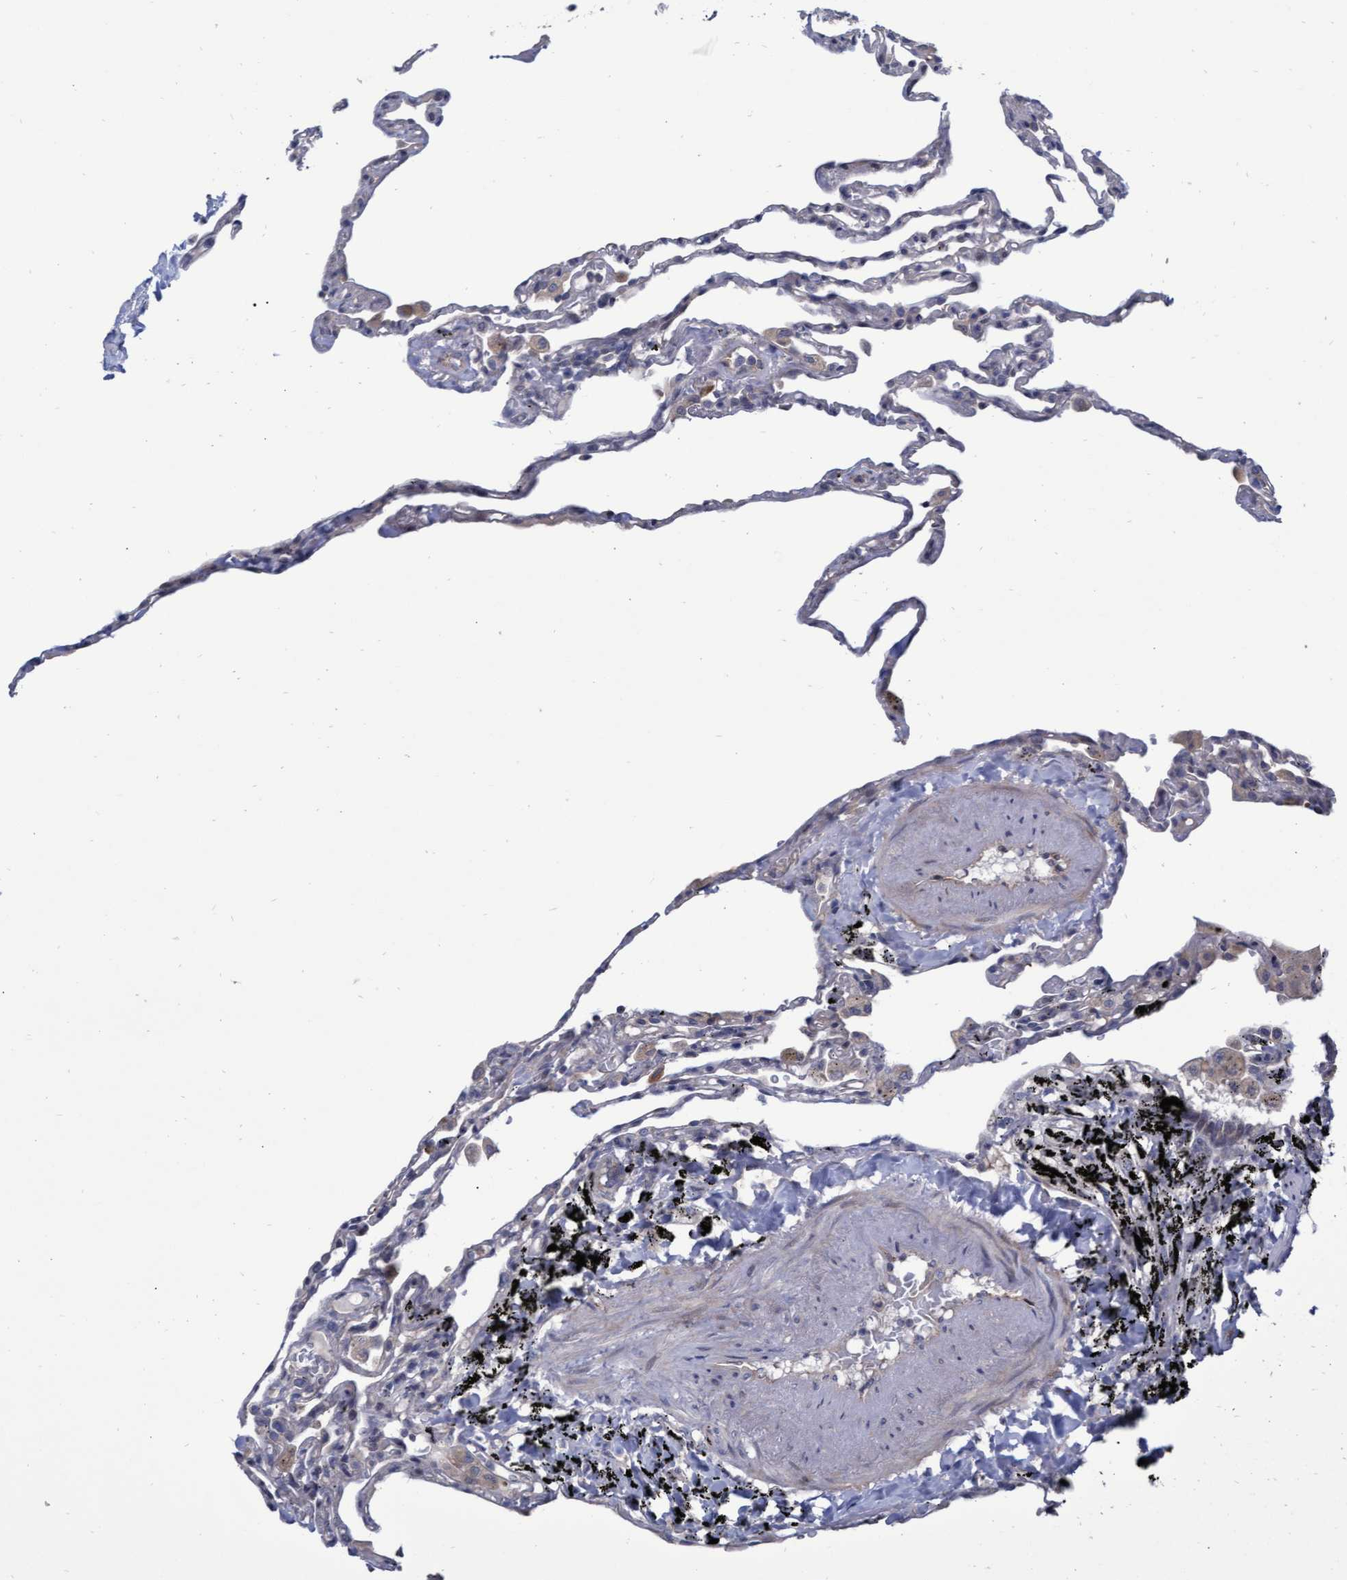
{"staining": {"intensity": "negative", "quantity": "none", "location": "none"}, "tissue": "lung", "cell_type": "Alveolar cells", "image_type": "normal", "snomed": [{"axis": "morphology", "description": "Normal tissue, NOS"}, {"axis": "topography", "description": "Lung"}], "caption": "The photomicrograph shows no staining of alveolar cells in normal lung.", "gene": "ABCF2", "patient": {"sex": "male", "age": 59}}